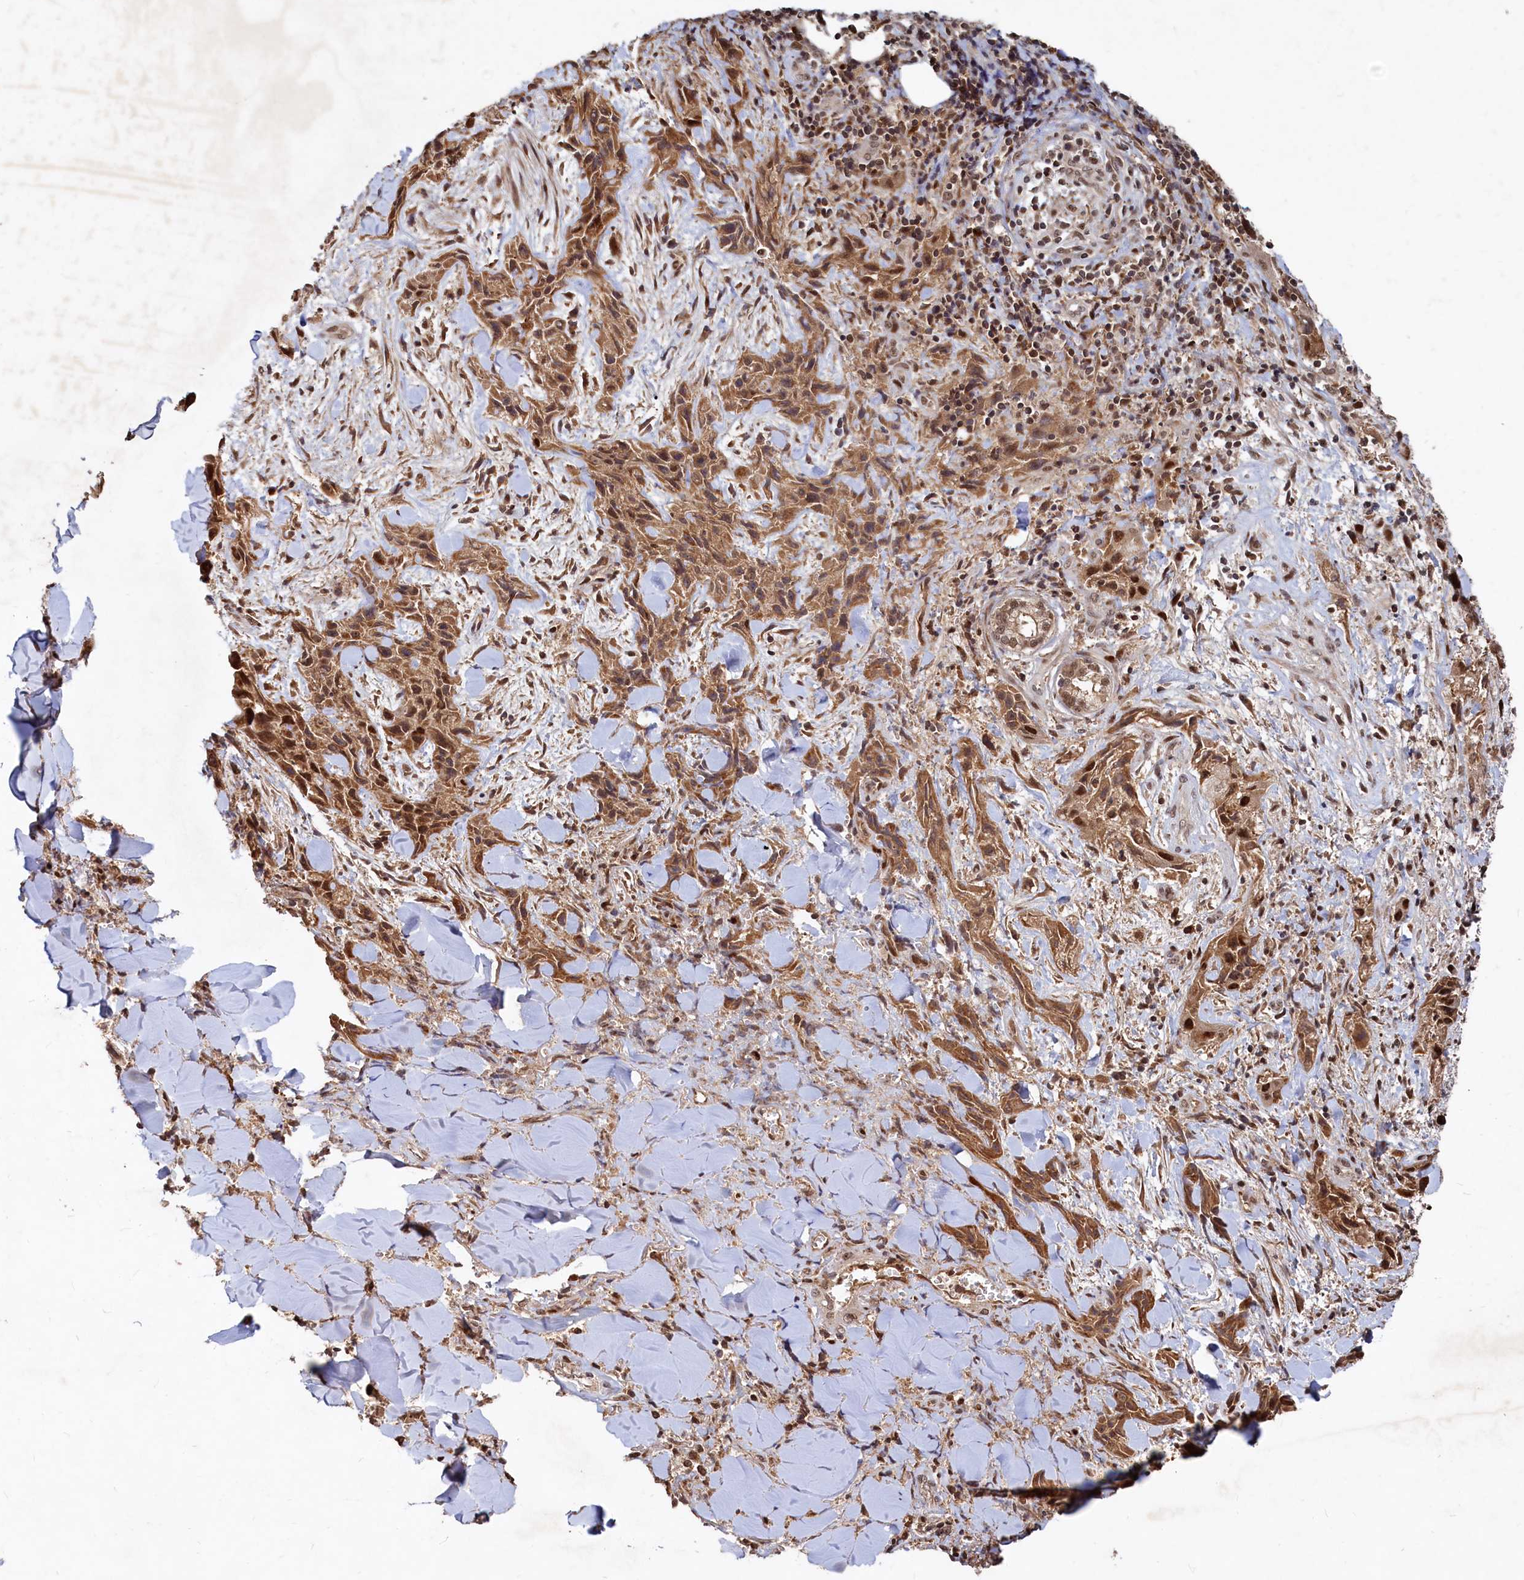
{"staining": {"intensity": "moderate", "quantity": ">75%", "location": "cytoplasmic/membranous,nuclear"}, "tissue": "skin cancer", "cell_type": "Tumor cells", "image_type": "cancer", "snomed": [{"axis": "morphology", "description": "Squamous cell carcinoma, NOS"}, {"axis": "topography", "description": "Skin"}, {"axis": "topography", "description": "Subcutis"}], "caption": "Immunohistochemical staining of squamous cell carcinoma (skin) reveals medium levels of moderate cytoplasmic/membranous and nuclear staining in approximately >75% of tumor cells.", "gene": "TRAPPC4", "patient": {"sex": "male", "age": 73}}